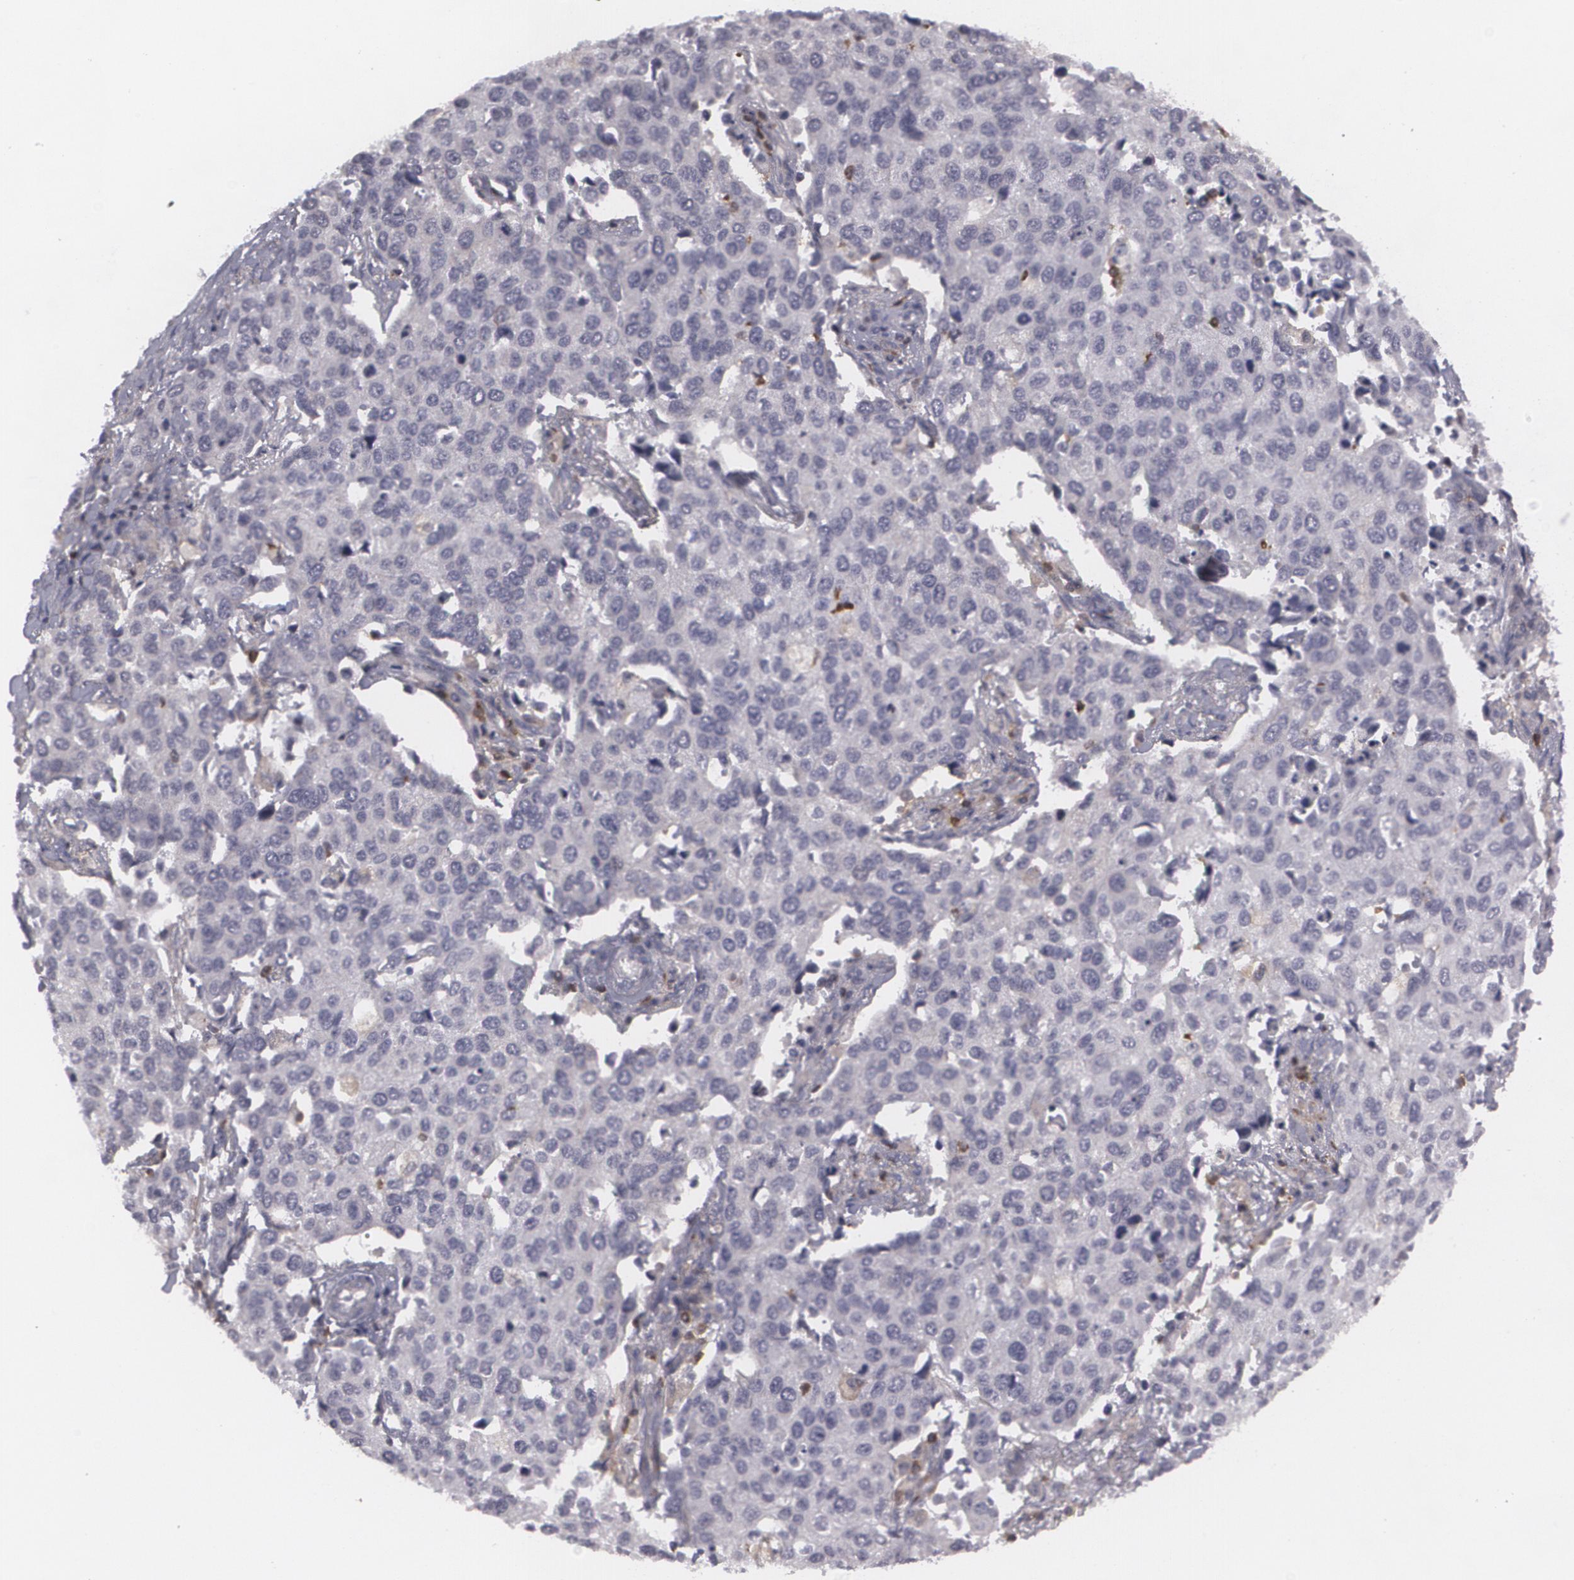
{"staining": {"intensity": "negative", "quantity": "none", "location": "none"}, "tissue": "cervical cancer", "cell_type": "Tumor cells", "image_type": "cancer", "snomed": [{"axis": "morphology", "description": "Squamous cell carcinoma, NOS"}, {"axis": "topography", "description": "Cervix"}], "caption": "Tumor cells show no significant protein positivity in cervical squamous cell carcinoma.", "gene": "BIN1", "patient": {"sex": "female", "age": 54}}